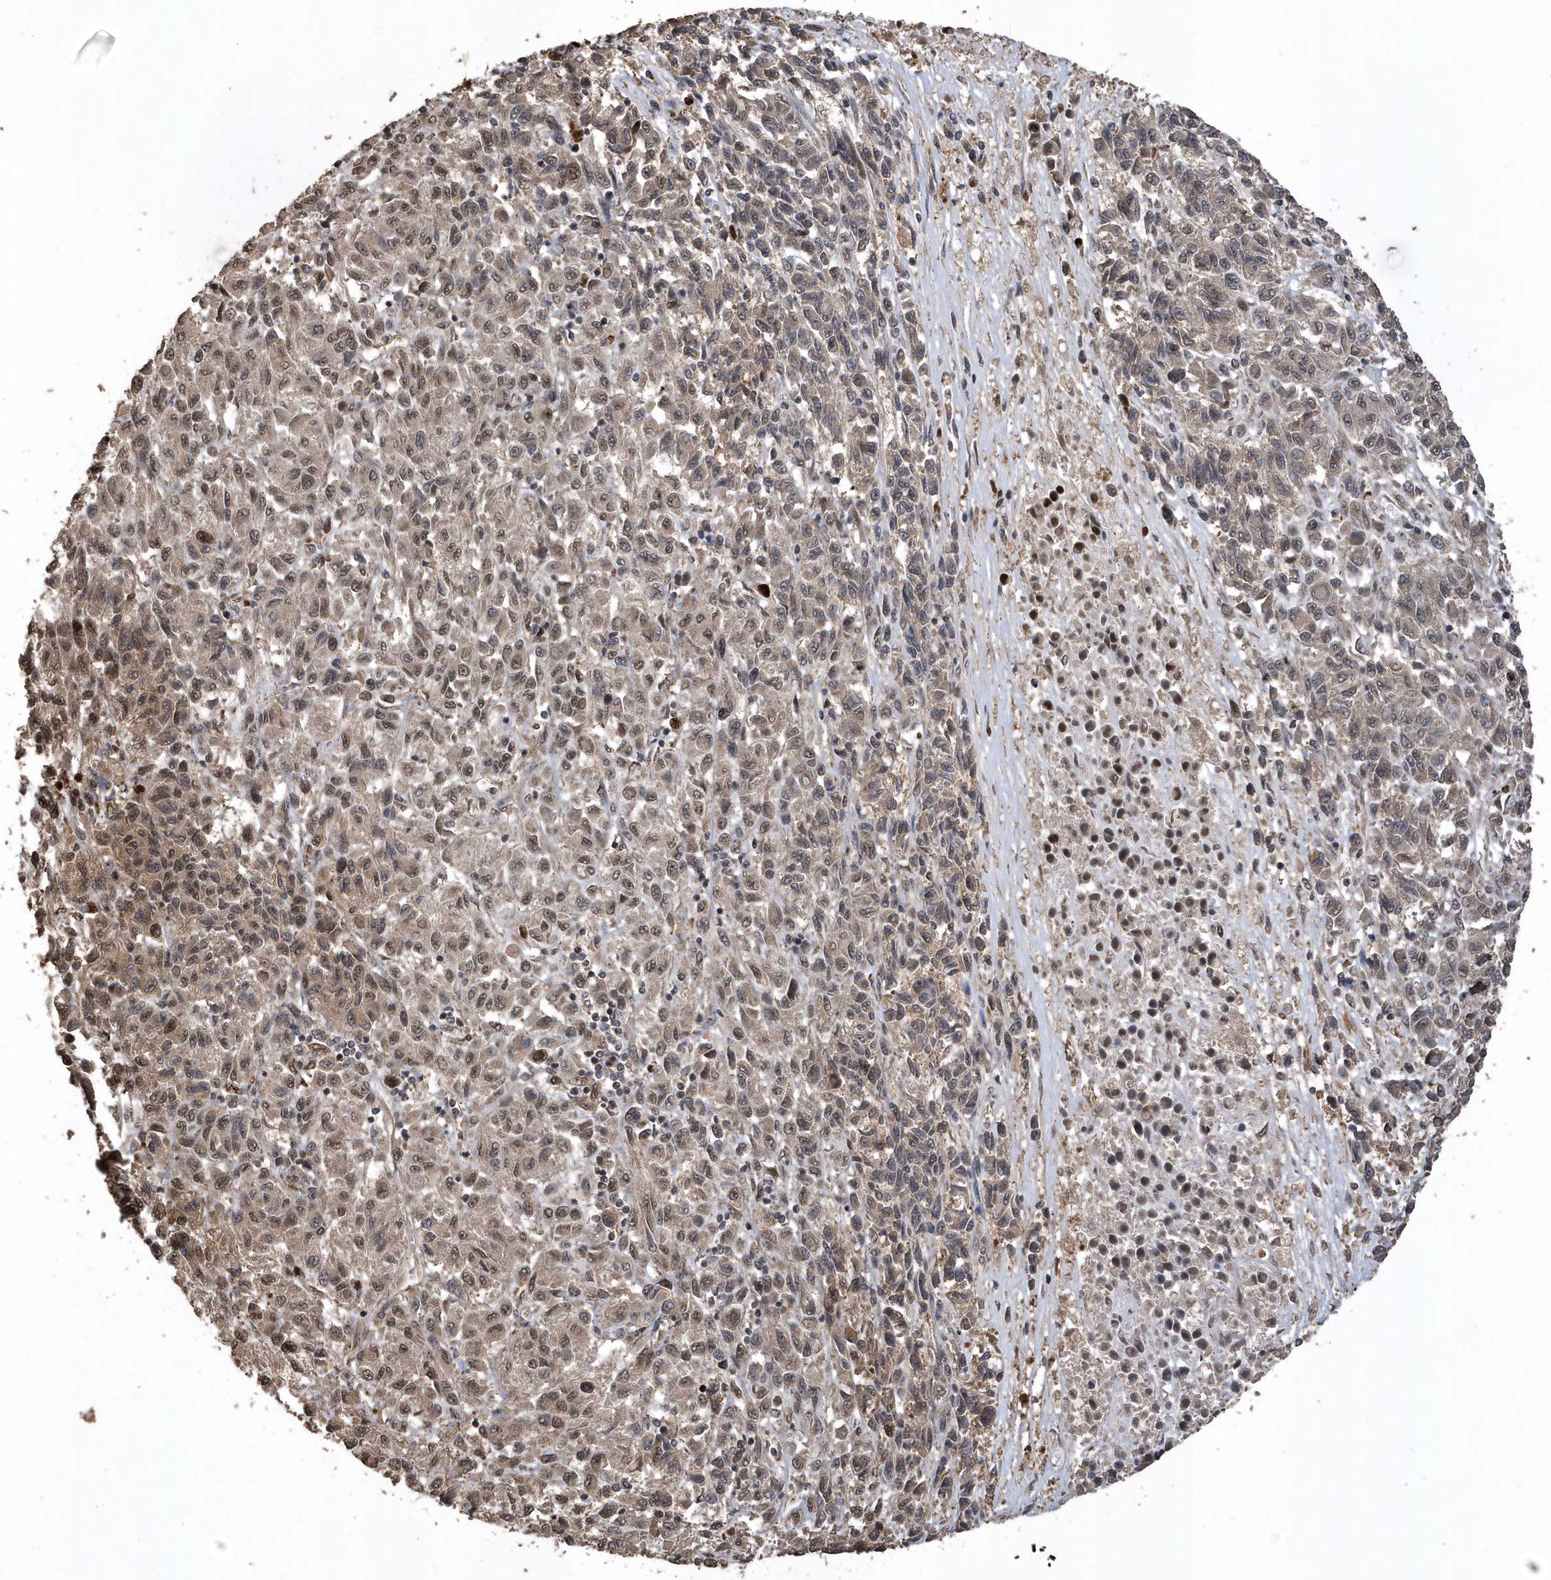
{"staining": {"intensity": "moderate", "quantity": "<25%", "location": "nuclear"}, "tissue": "melanoma", "cell_type": "Tumor cells", "image_type": "cancer", "snomed": [{"axis": "morphology", "description": "Malignant melanoma, Metastatic site"}, {"axis": "topography", "description": "Lung"}], "caption": "An IHC histopathology image of tumor tissue is shown. Protein staining in brown labels moderate nuclear positivity in melanoma within tumor cells.", "gene": "INTS12", "patient": {"sex": "male", "age": 64}}